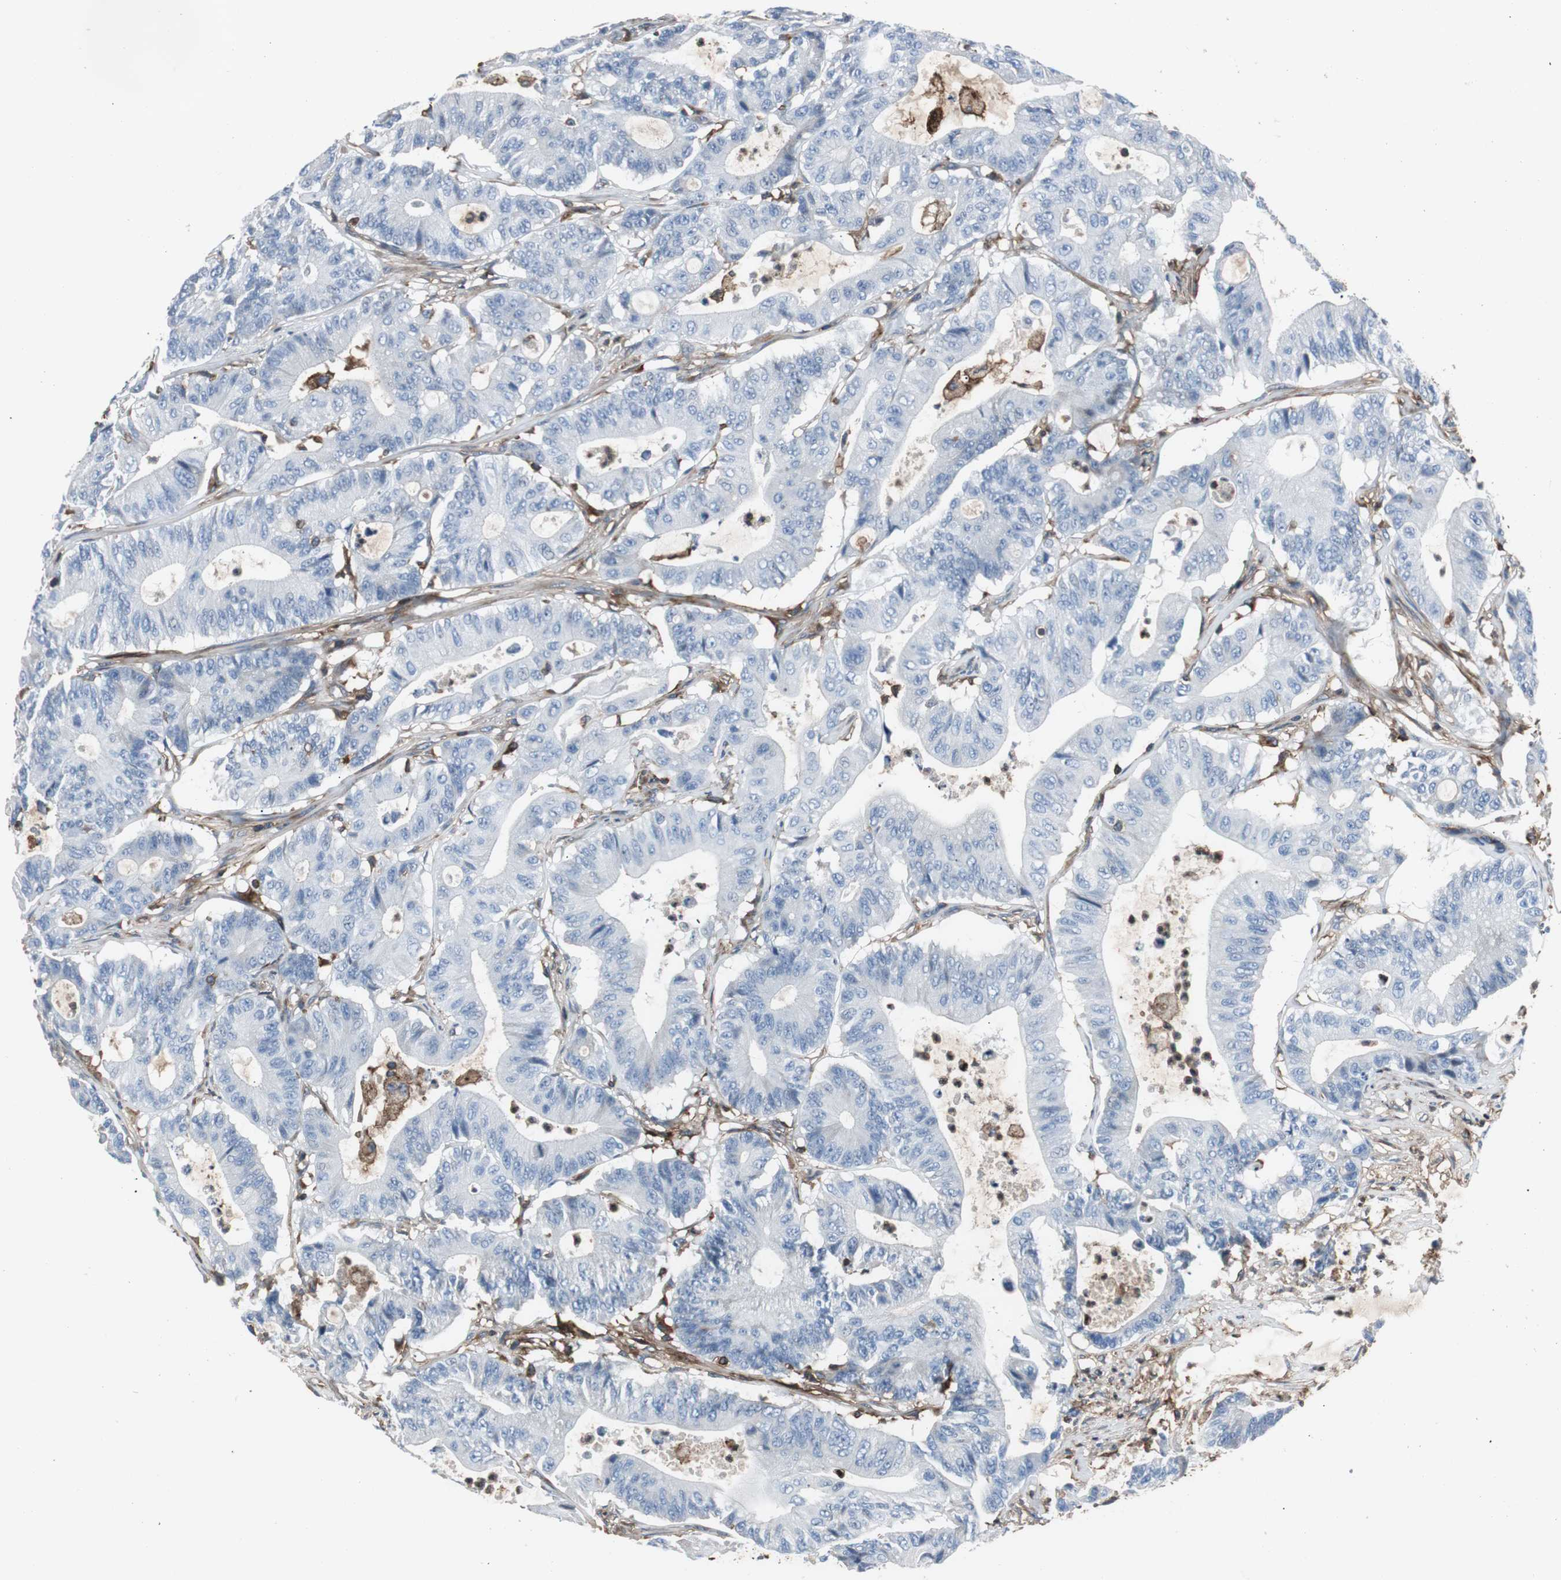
{"staining": {"intensity": "negative", "quantity": "none", "location": "none"}, "tissue": "colorectal cancer", "cell_type": "Tumor cells", "image_type": "cancer", "snomed": [{"axis": "morphology", "description": "Adenocarcinoma, NOS"}, {"axis": "topography", "description": "Colon"}], "caption": "High power microscopy photomicrograph of an immunohistochemistry photomicrograph of adenocarcinoma (colorectal), revealing no significant positivity in tumor cells.", "gene": "B2M", "patient": {"sex": "female", "age": 84}}